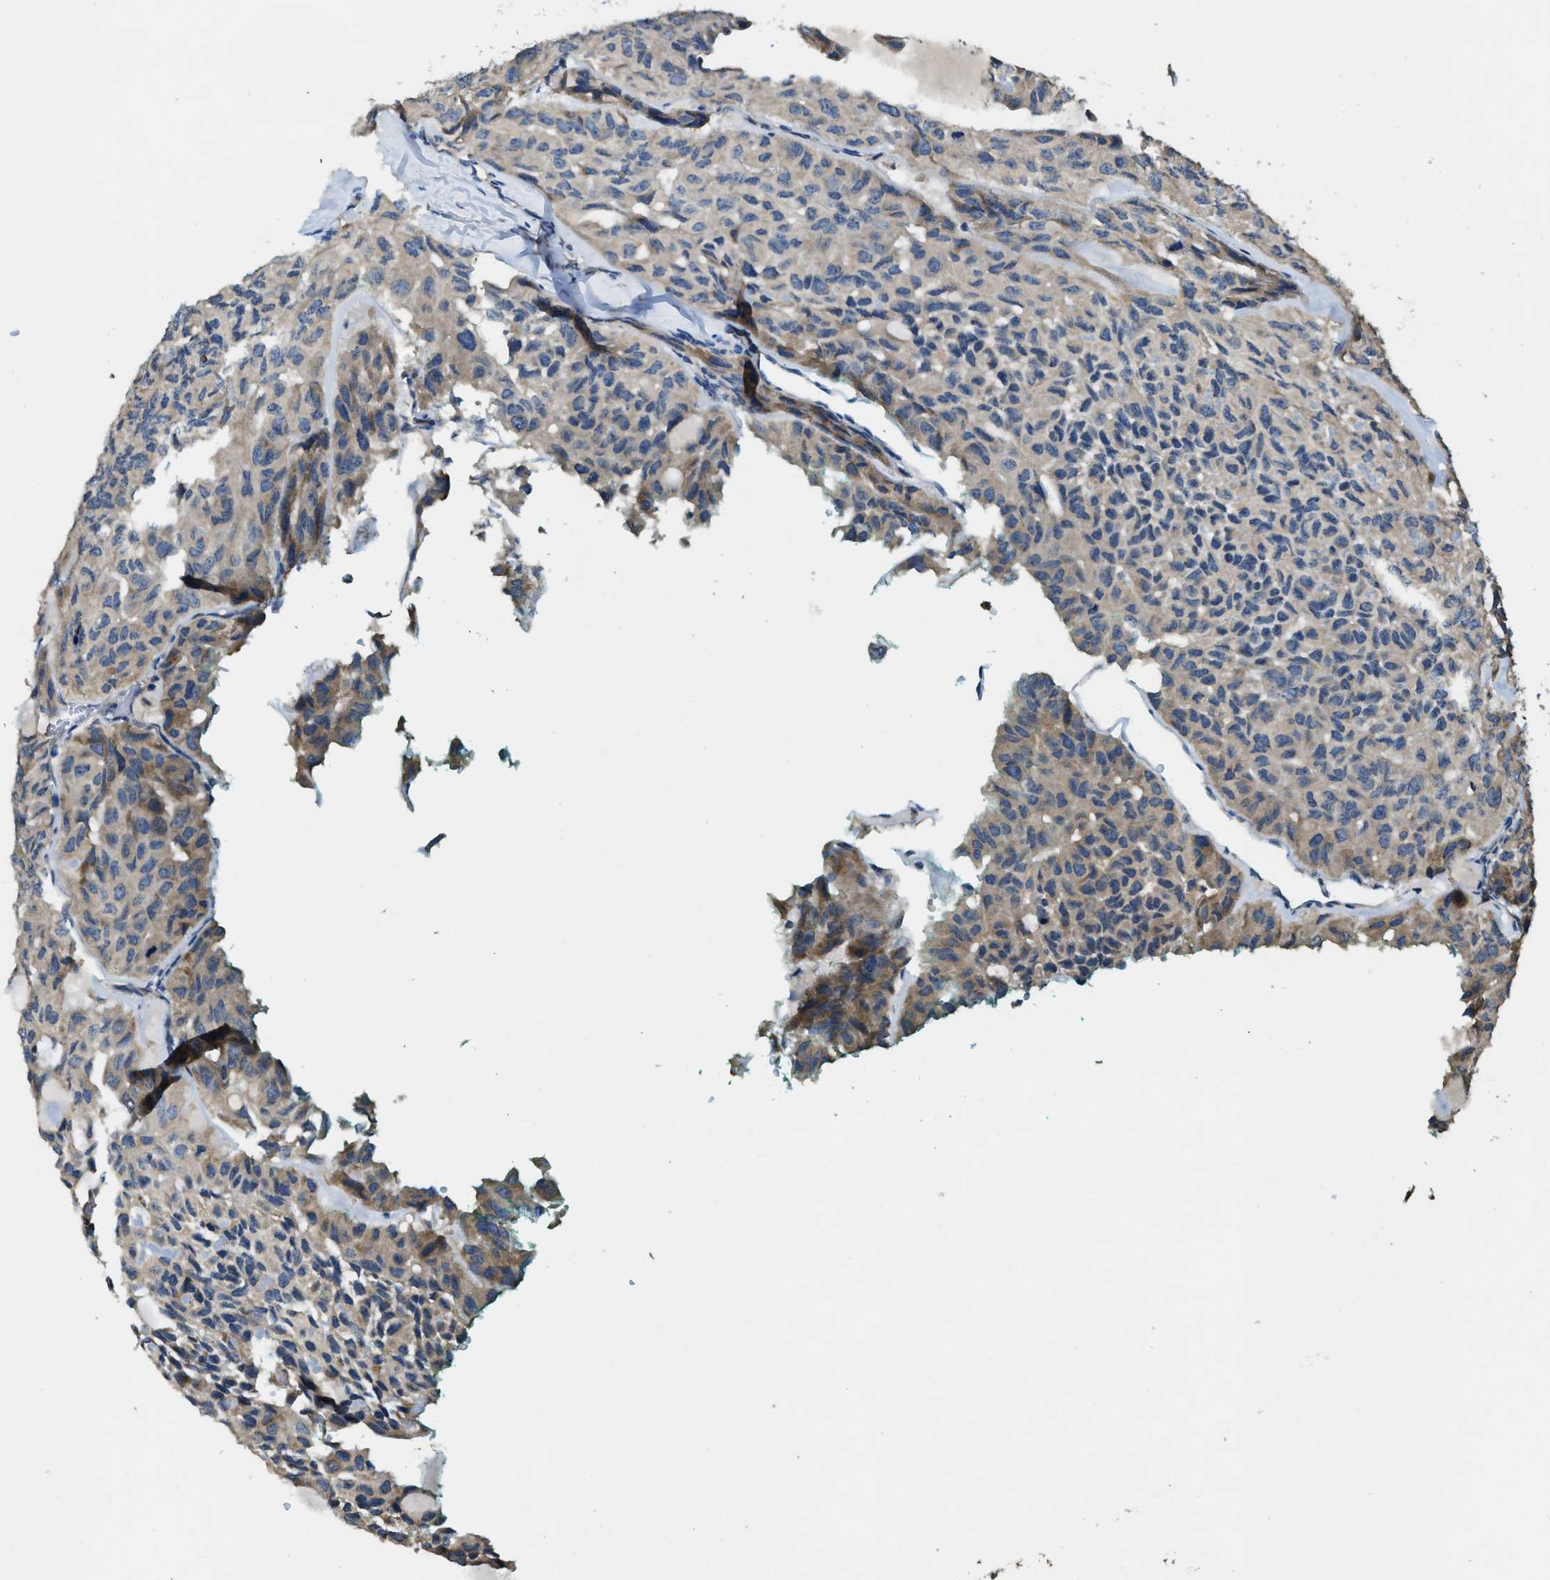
{"staining": {"intensity": "moderate", "quantity": "<25%", "location": "cytoplasmic/membranous"}, "tissue": "head and neck cancer", "cell_type": "Tumor cells", "image_type": "cancer", "snomed": [{"axis": "morphology", "description": "Adenocarcinoma, NOS"}, {"axis": "topography", "description": "Salivary gland, NOS"}, {"axis": "topography", "description": "Head-Neck"}], "caption": "This is a histology image of IHC staining of head and neck cancer (adenocarcinoma), which shows moderate staining in the cytoplasmic/membranous of tumor cells.", "gene": "RIPK2", "patient": {"sex": "female", "age": 76}}